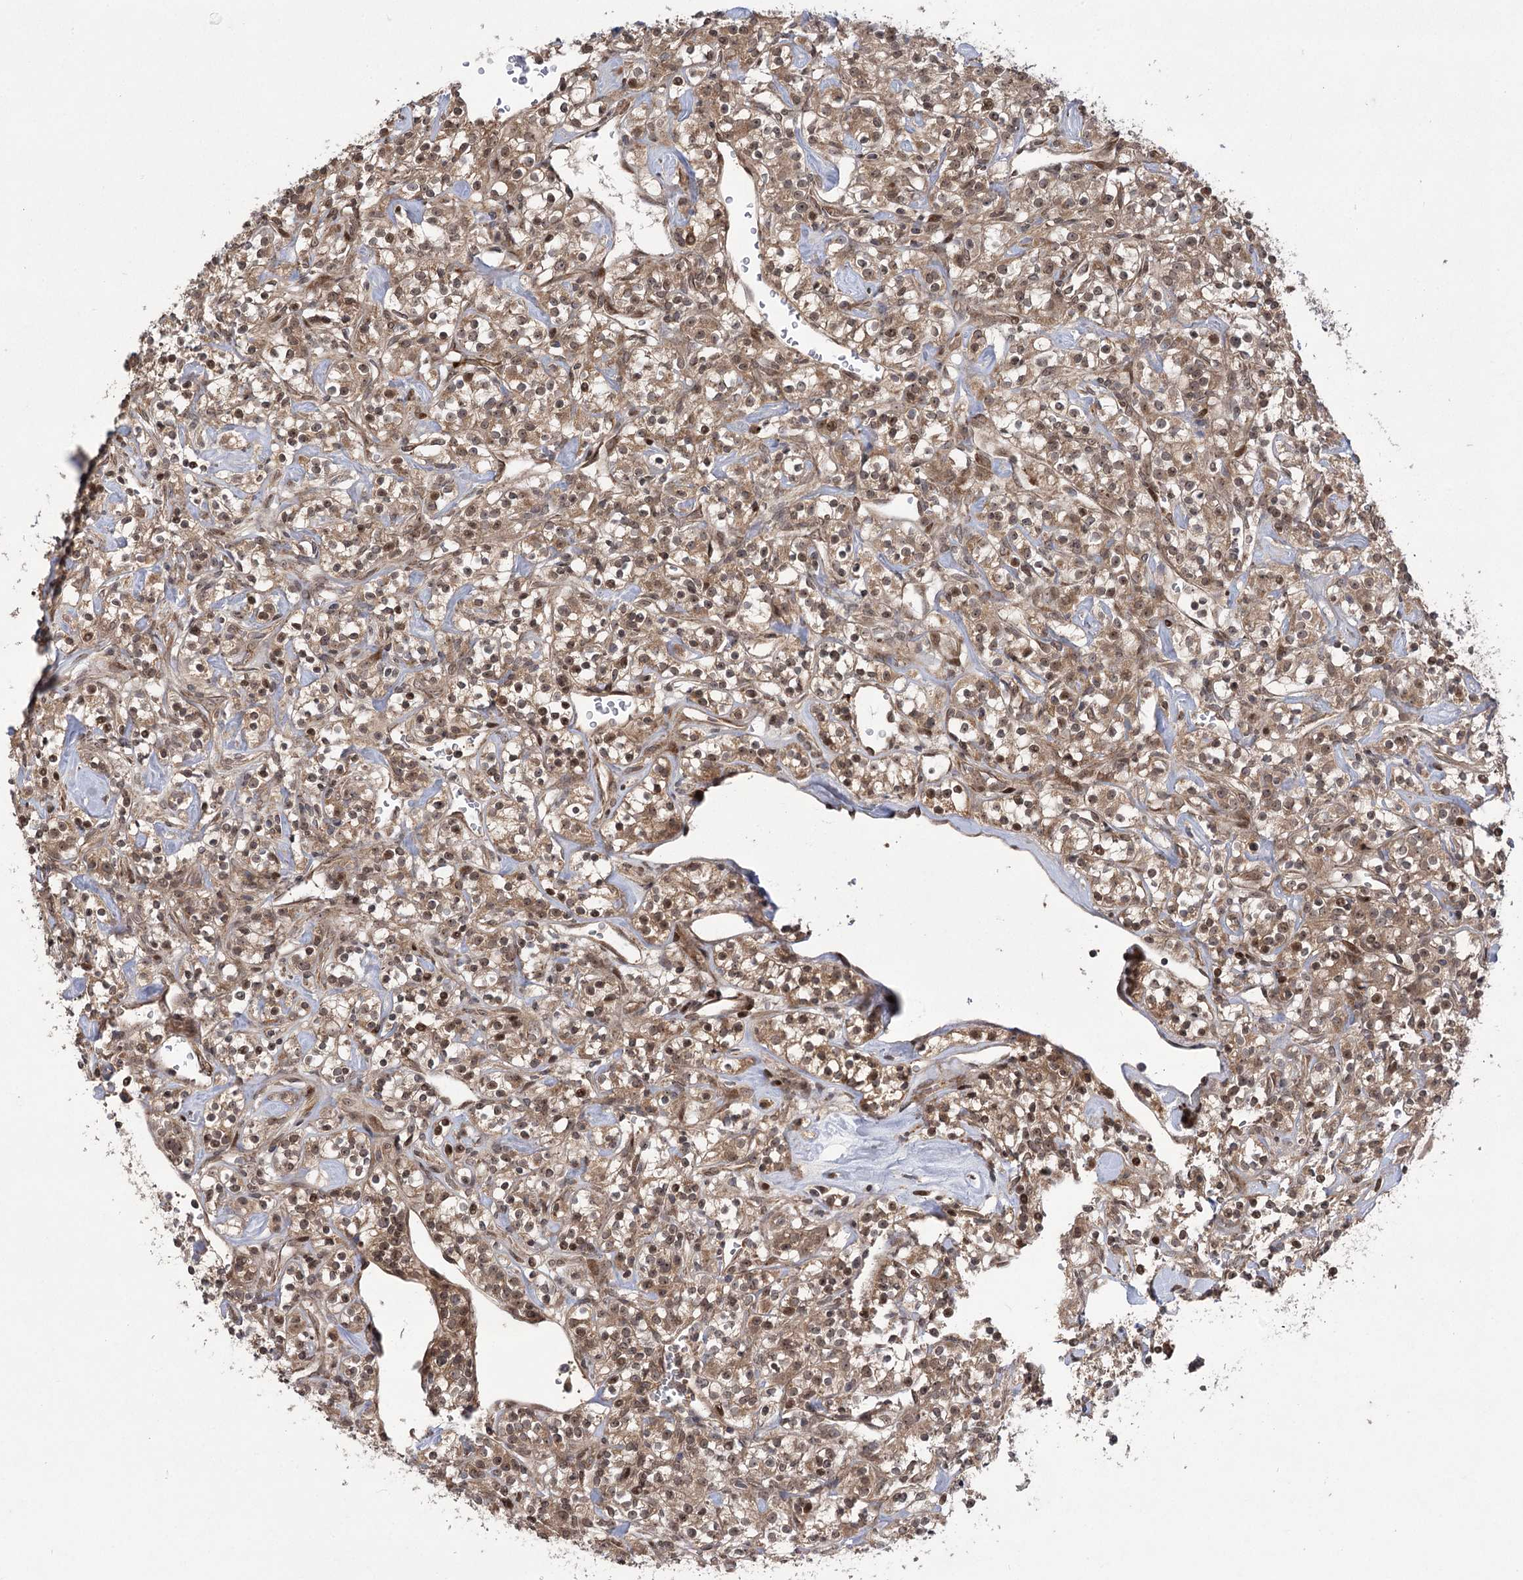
{"staining": {"intensity": "moderate", "quantity": ">75%", "location": "cytoplasmic/membranous,nuclear"}, "tissue": "renal cancer", "cell_type": "Tumor cells", "image_type": "cancer", "snomed": [{"axis": "morphology", "description": "Adenocarcinoma, NOS"}, {"axis": "topography", "description": "Kidney"}], "caption": "Human renal cancer stained with a protein marker displays moderate staining in tumor cells.", "gene": "TENM2", "patient": {"sex": "male", "age": 77}}